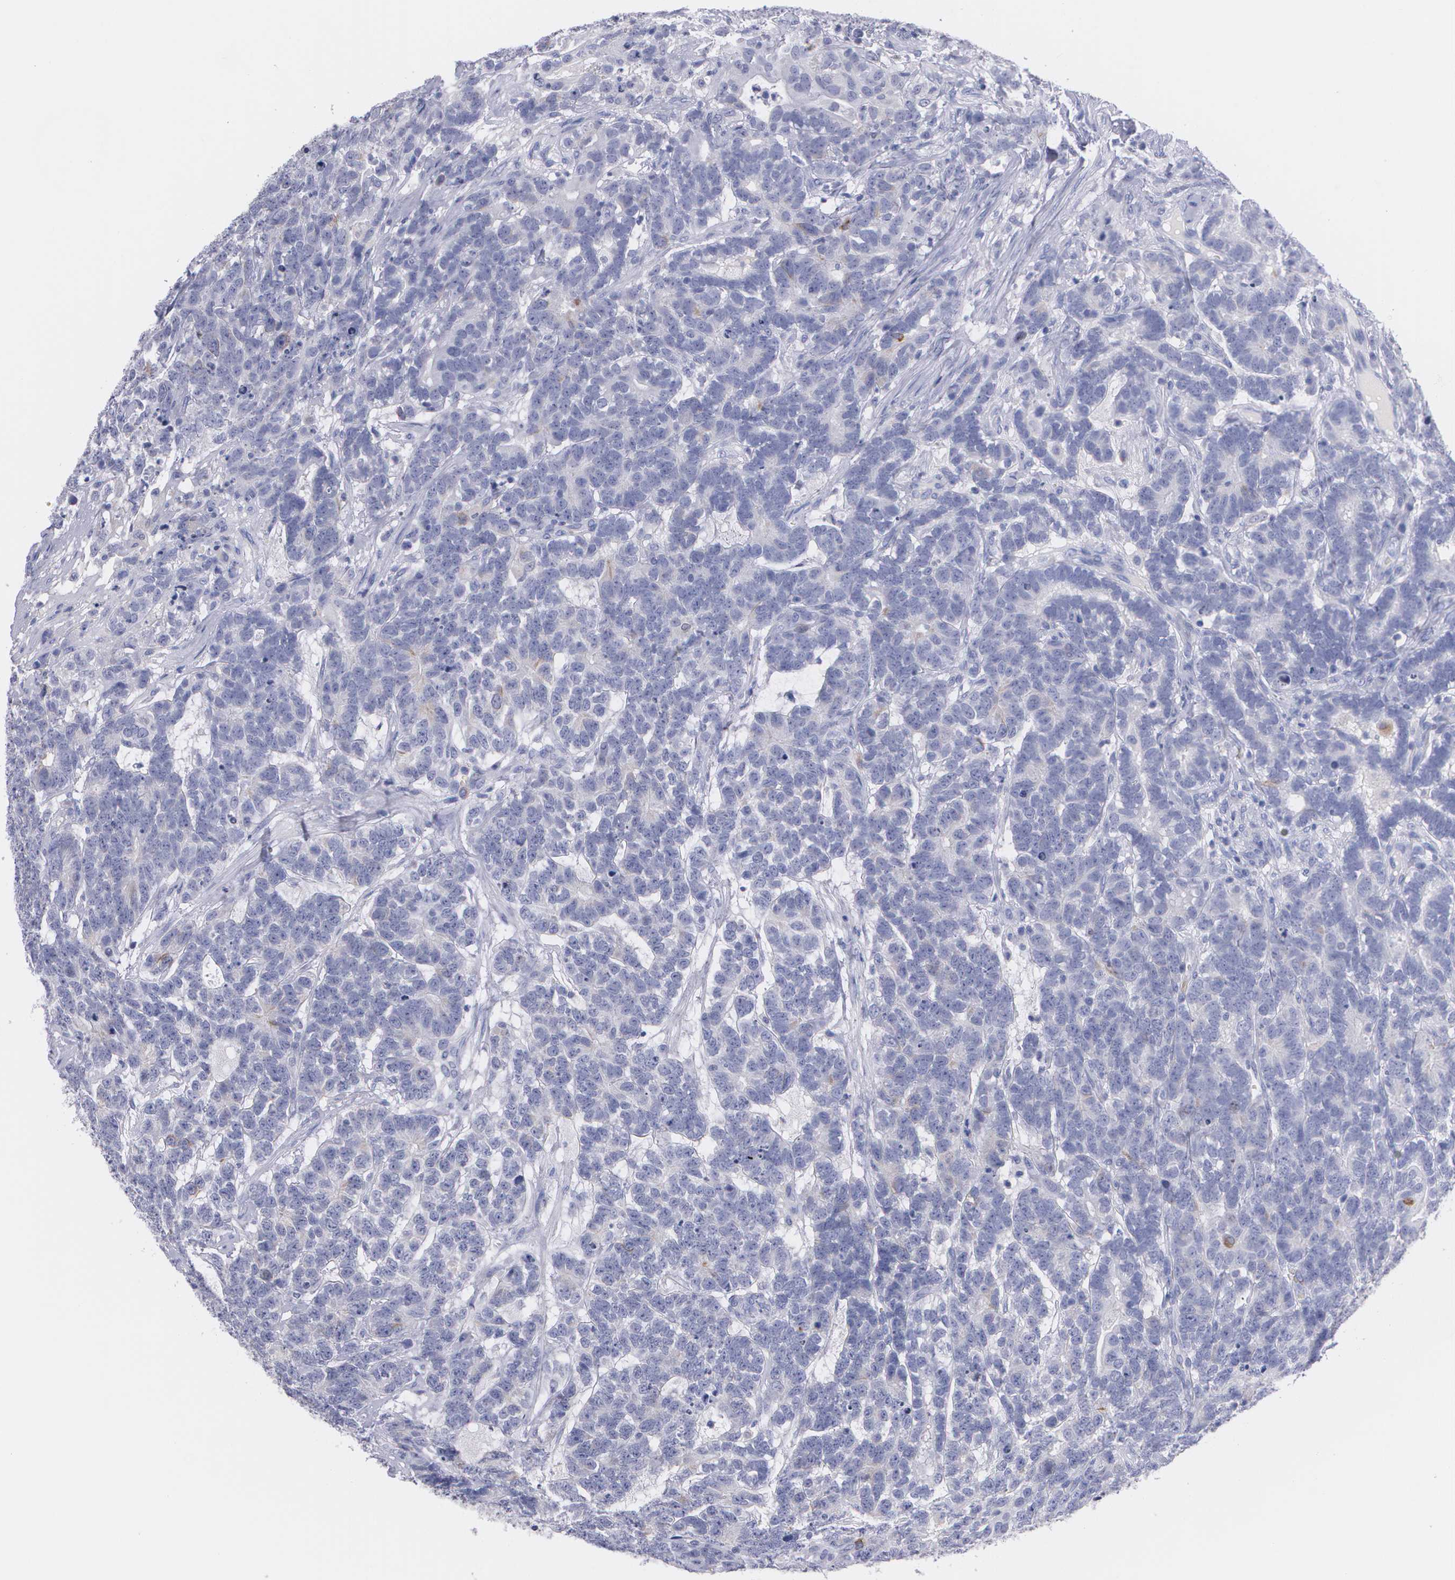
{"staining": {"intensity": "weak", "quantity": "<25%", "location": "cytoplasmic/membranous"}, "tissue": "testis cancer", "cell_type": "Tumor cells", "image_type": "cancer", "snomed": [{"axis": "morphology", "description": "Carcinoma, Embryonal, NOS"}, {"axis": "topography", "description": "Testis"}], "caption": "Human embryonal carcinoma (testis) stained for a protein using immunohistochemistry reveals no expression in tumor cells.", "gene": "HMMR", "patient": {"sex": "male", "age": 26}}